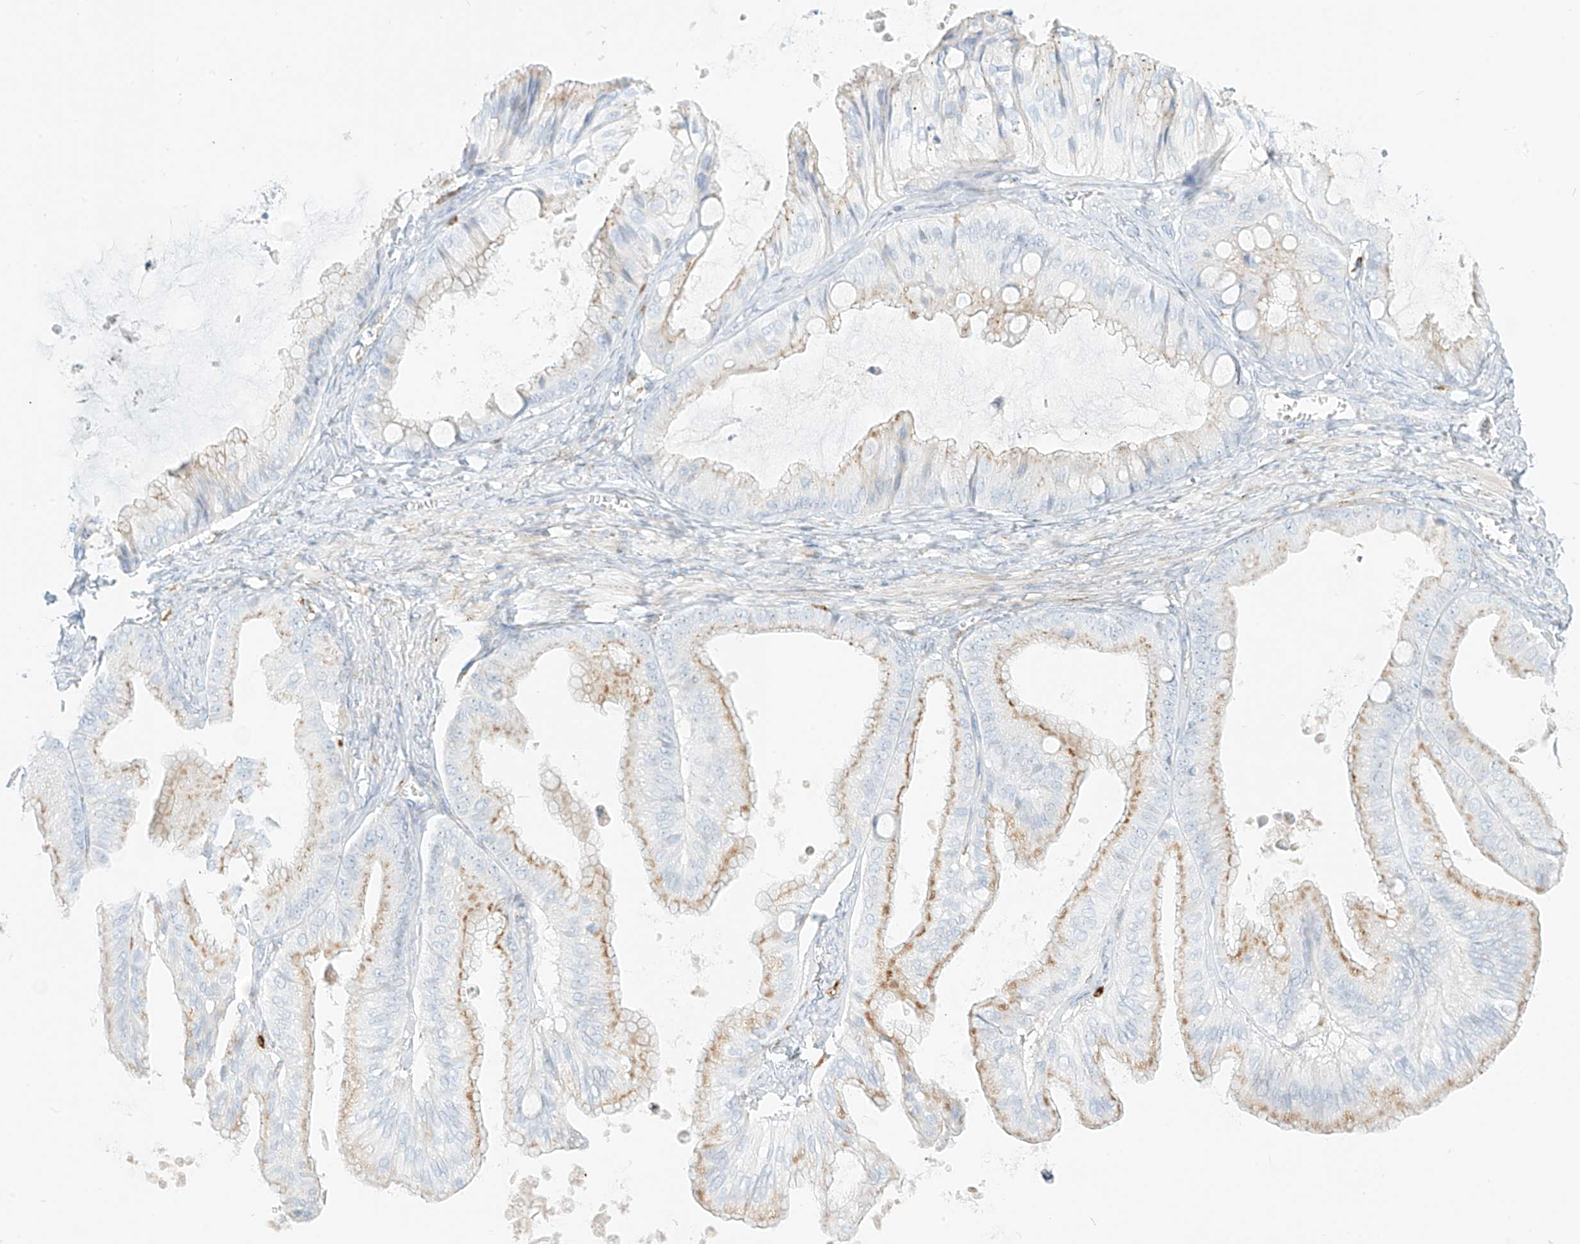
{"staining": {"intensity": "weak", "quantity": "25%-75%", "location": "cytoplasmic/membranous"}, "tissue": "ovarian cancer", "cell_type": "Tumor cells", "image_type": "cancer", "snomed": [{"axis": "morphology", "description": "Cystadenocarcinoma, mucinous, NOS"}, {"axis": "topography", "description": "Ovary"}], "caption": "An image of ovarian mucinous cystadenocarcinoma stained for a protein demonstrates weak cytoplasmic/membranous brown staining in tumor cells. (brown staining indicates protein expression, while blue staining denotes nuclei).", "gene": "SLC35F6", "patient": {"sex": "female", "age": 71}}